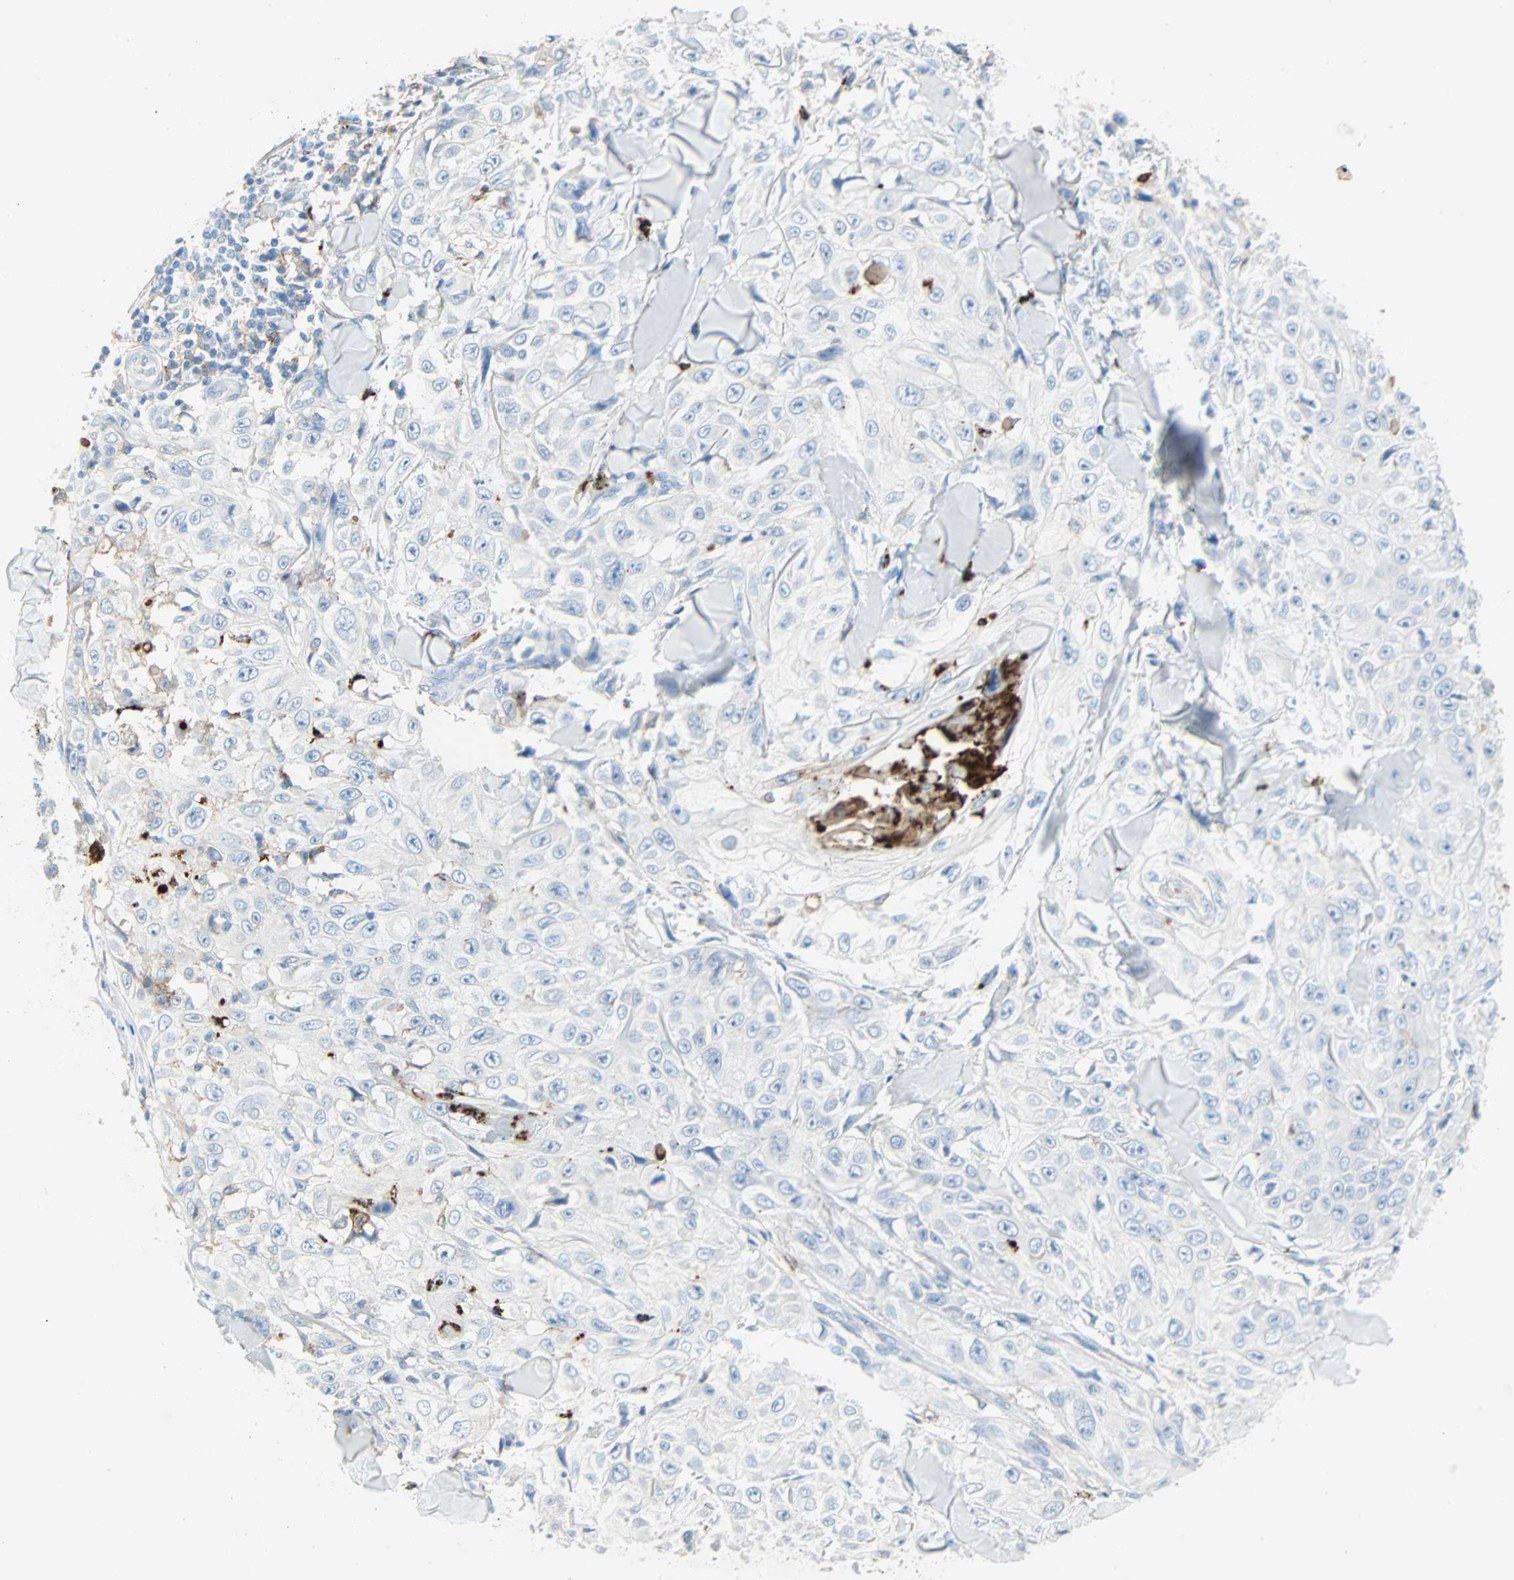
{"staining": {"intensity": "negative", "quantity": "none", "location": "none"}, "tissue": "skin cancer", "cell_type": "Tumor cells", "image_type": "cancer", "snomed": [{"axis": "morphology", "description": "Squamous cell carcinoma, NOS"}, {"axis": "topography", "description": "Skin"}], "caption": "Tumor cells are negative for protein expression in human skin squamous cell carcinoma.", "gene": "CLEC4A", "patient": {"sex": "male", "age": 86}}